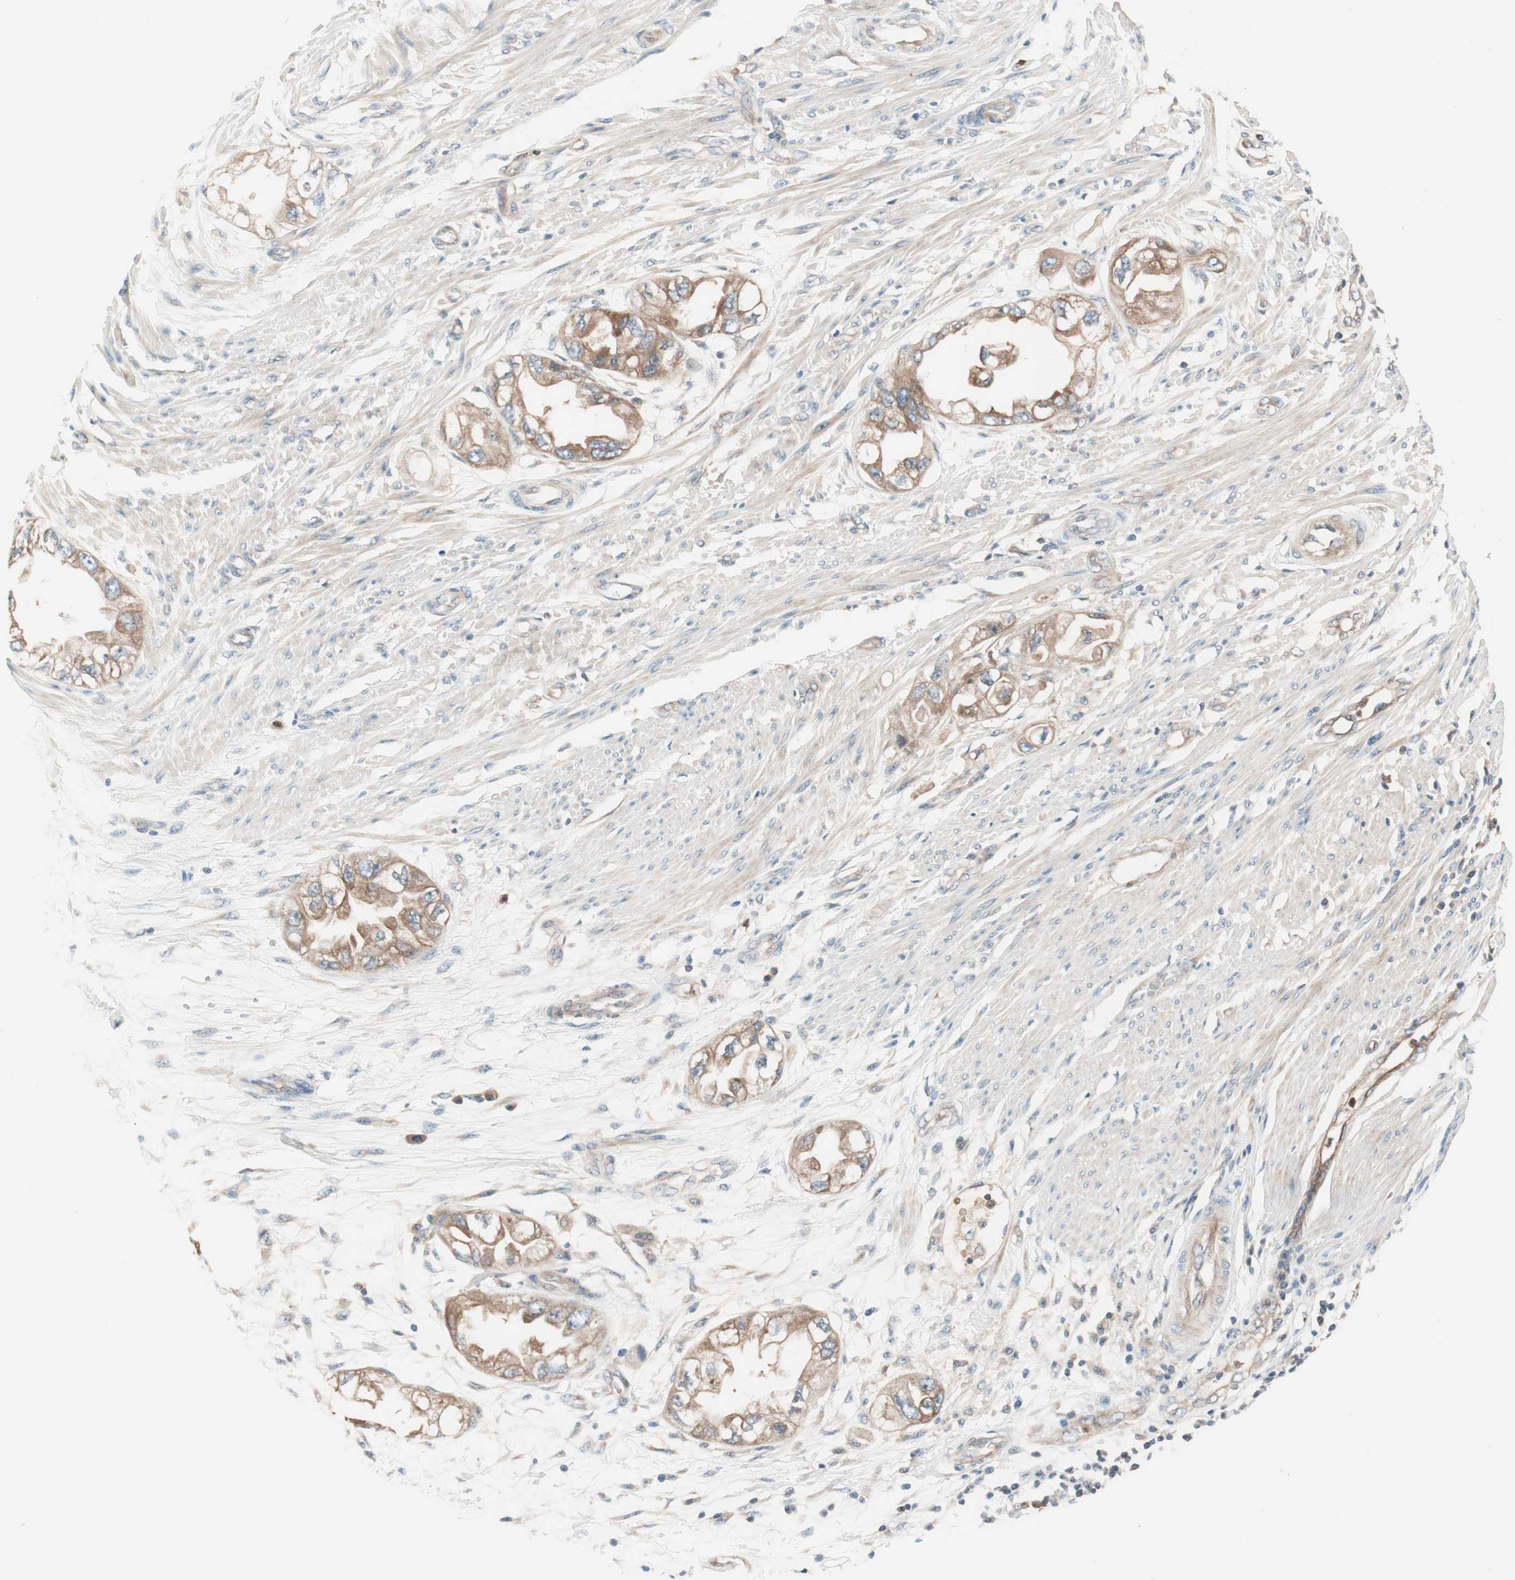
{"staining": {"intensity": "moderate", "quantity": ">75%", "location": "cytoplasmic/membranous"}, "tissue": "endometrial cancer", "cell_type": "Tumor cells", "image_type": "cancer", "snomed": [{"axis": "morphology", "description": "Adenocarcinoma, NOS"}, {"axis": "topography", "description": "Endometrium"}], "caption": "Immunohistochemical staining of adenocarcinoma (endometrial) shows medium levels of moderate cytoplasmic/membranous protein staining in approximately >75% of tumor cells. (brown staining indicates protein expression, while blue staining denotes nuclei).", "gene": "TSG101", "patient": {"sex": "female", "age": 67}}